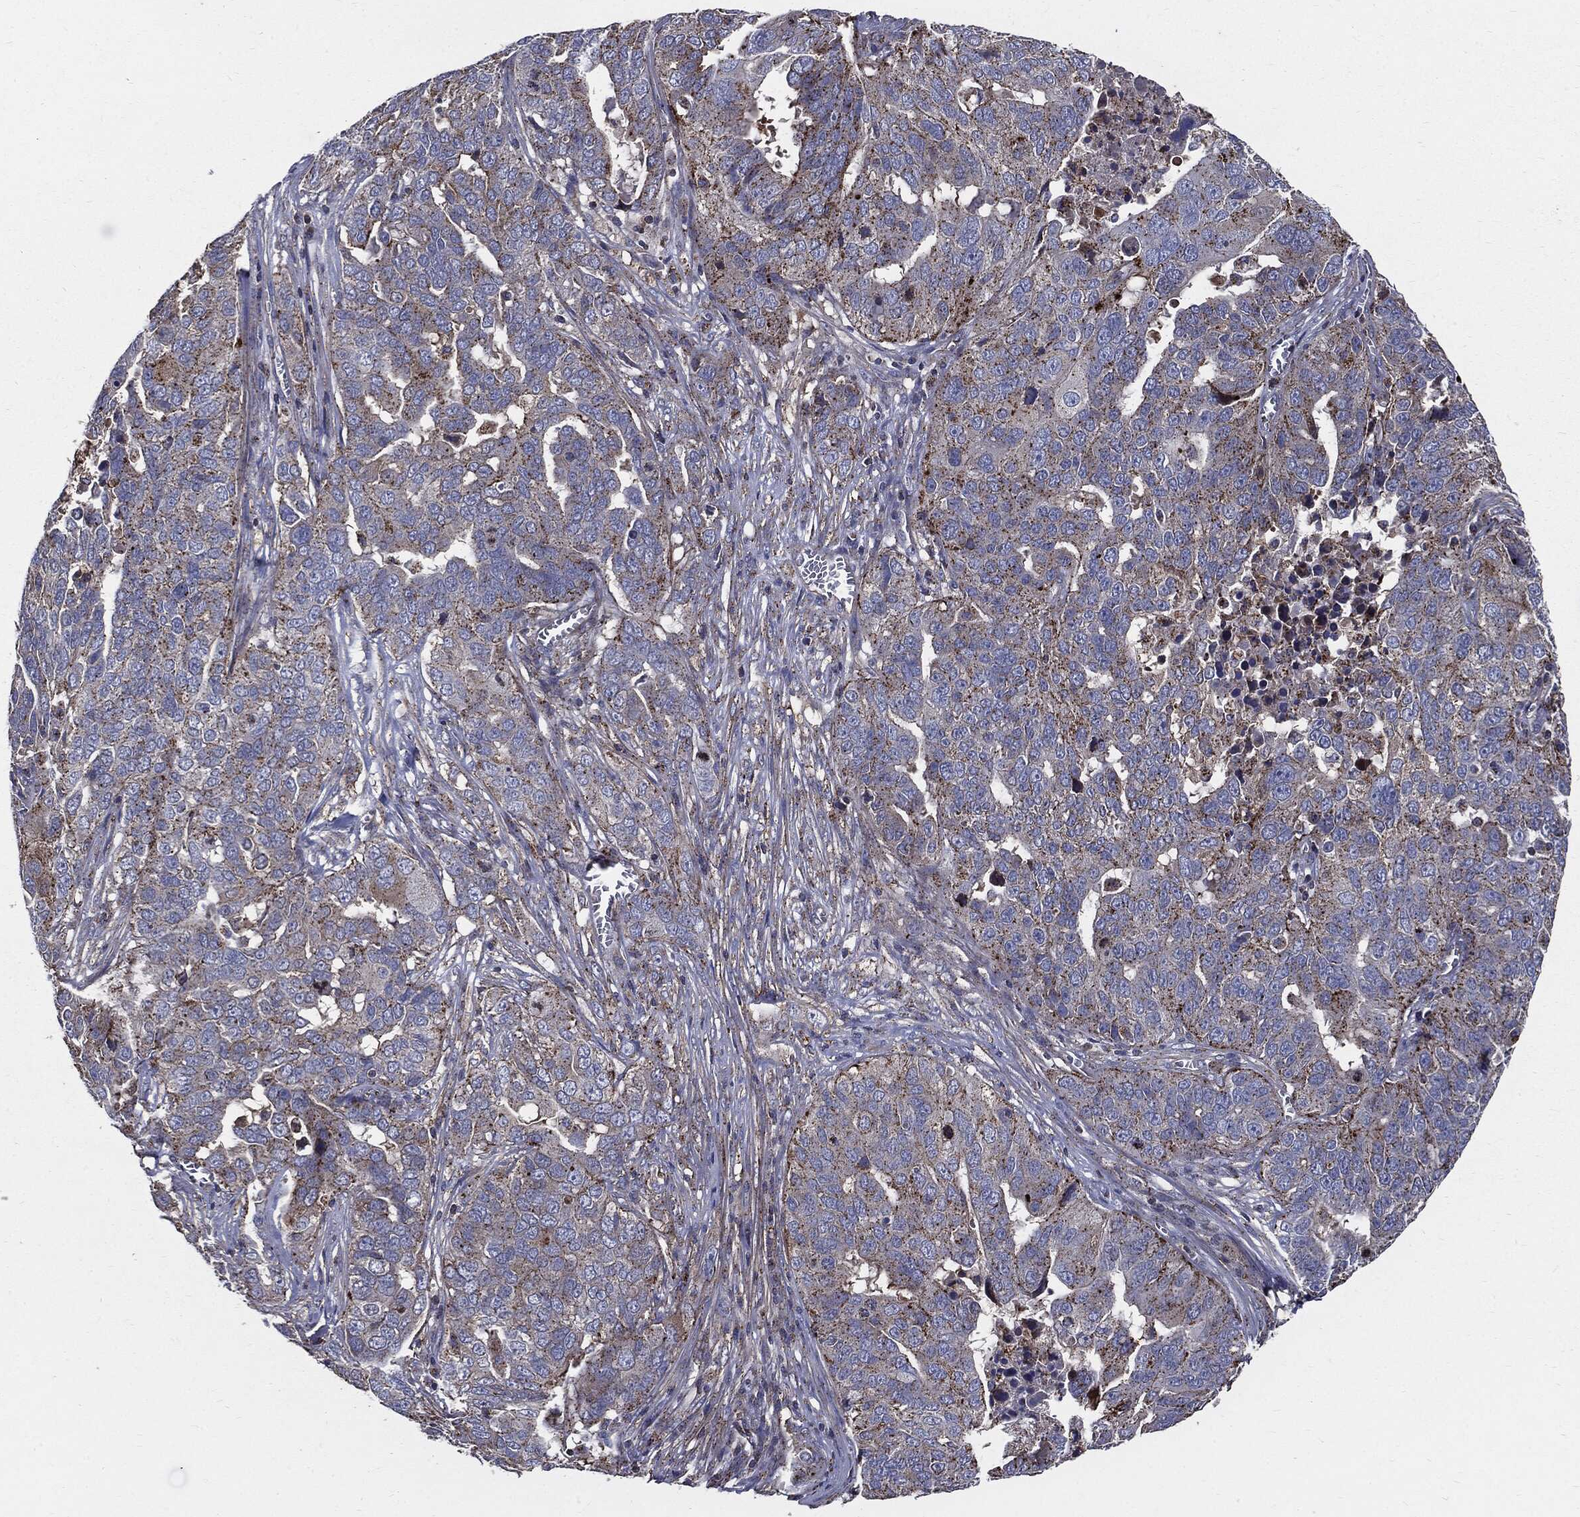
{"staining": {"intensity": "moderate", "quantity": "25%-75%", "location": "cytoplasmic/membranous"}, "tissue": "ovarian cancer", "cell_type": "Tumor cells", "image_type": "cancer", "snomed": [{"axis": "morphology", "description": "Carcinoma, endometroid"}, {"axis": "topography", "description": "Soft tissue"}, {"axis": "topography", "description": "Ovary"}], "caption": "Immunohistochemical staining of ovarian cancer exhibits moderate cytoplasmic/membranous protein expression in approximately 25%-75% of tumor cells.", "gene": "PDCD6IP", "patient": {"sex": "female", "age": 52}}